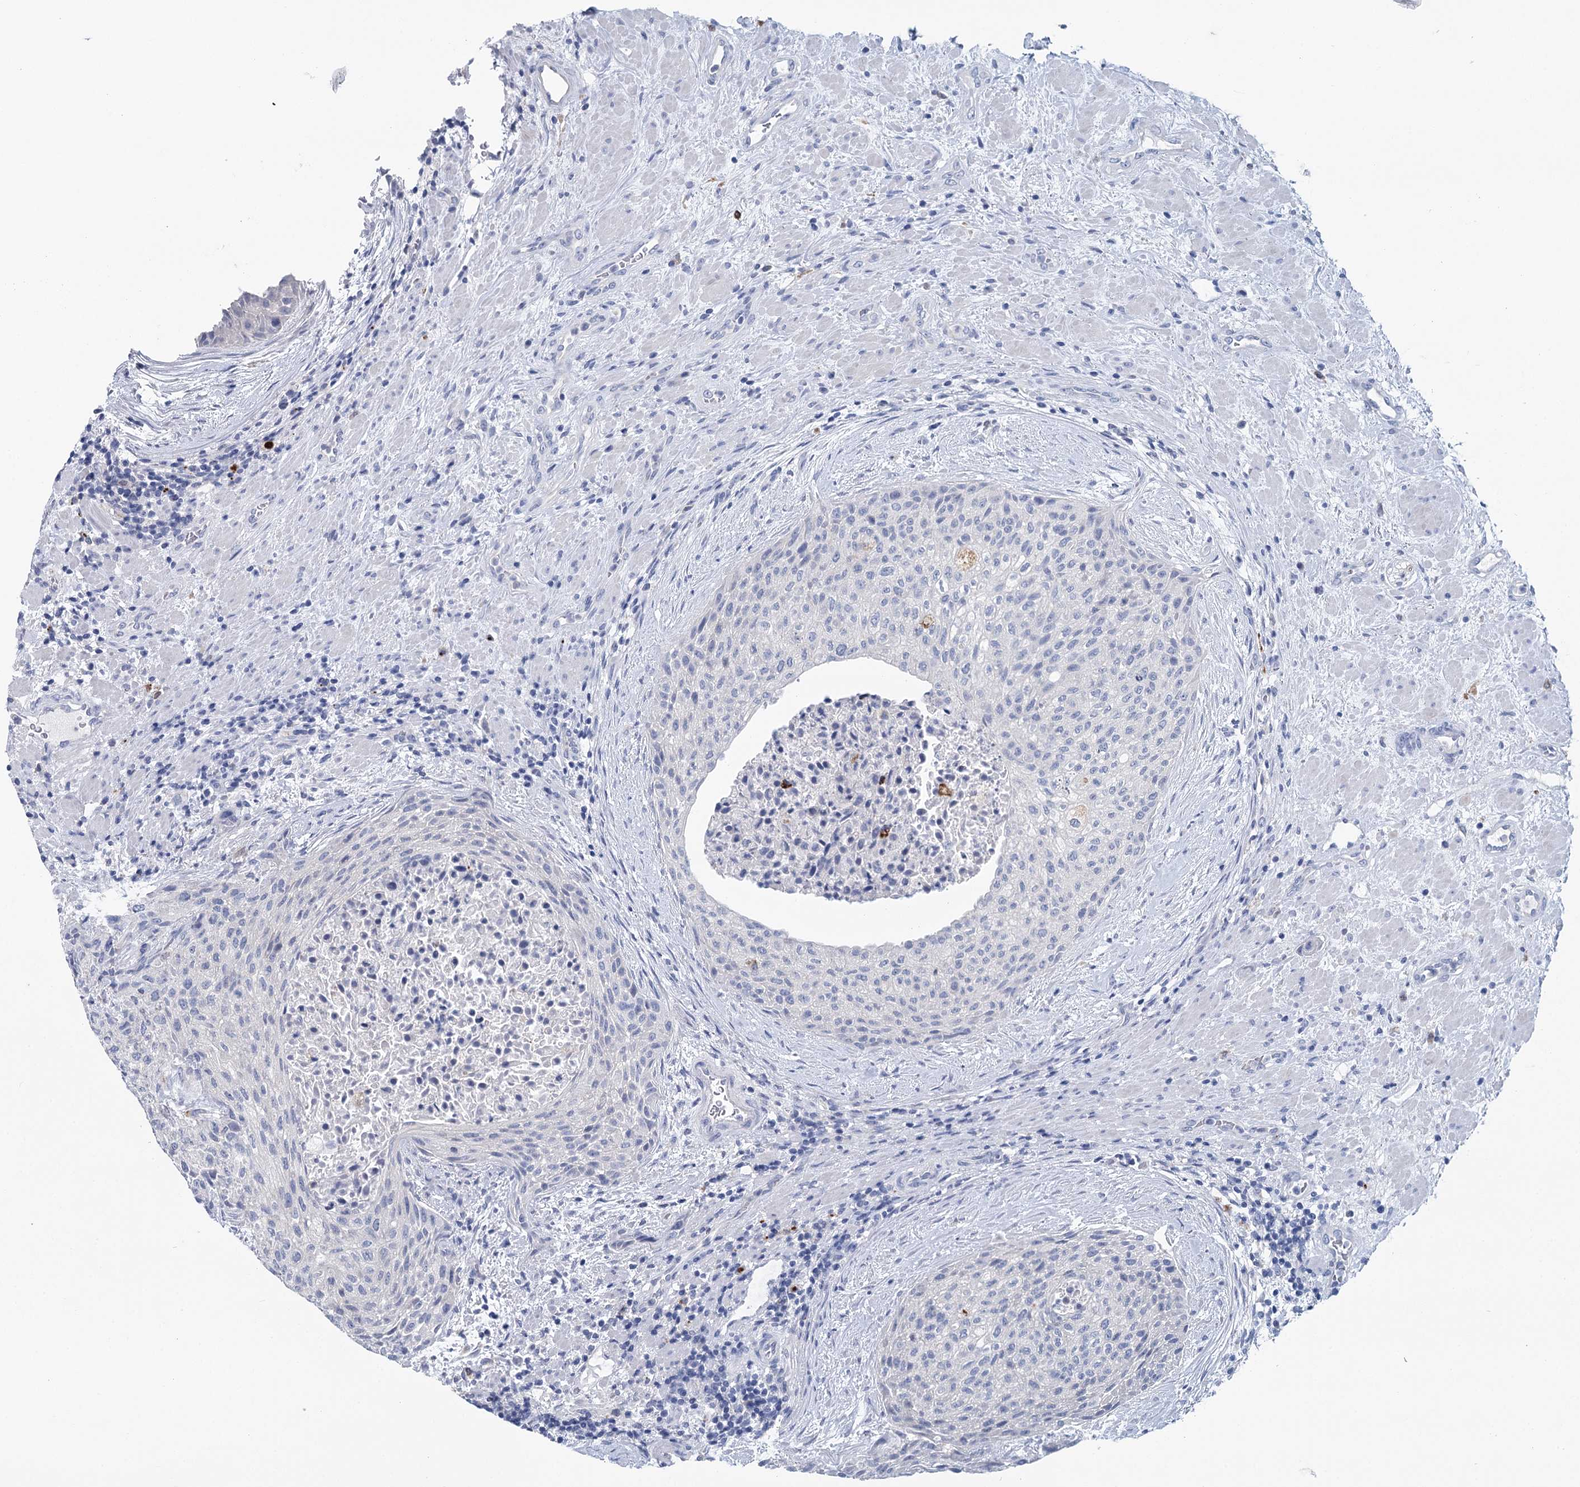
{"staining": {"intensity": "negative", "quantity": "none", "location": "none"}, "tissue": "urothelial cancer", "cell_type": "Tumor cells", "image_type": "cancer", "snomed": [{"axis": "morphology", "description": "Normal tissue, NOS"}, {"axis": "morphology", "description": "Urothelial carcinoma, NOS"}, {"axis": "topography", "description": "Urinary bladder"}, {"axis": "topography", "description": "Peripheral nerve tissue"}], "caption": "This is an IHC photomicrograph of urothelial cancer. There is no expression in tumor cells.", "gene": "METTL7B", "patient": {"sex": "male", "age": 35}}